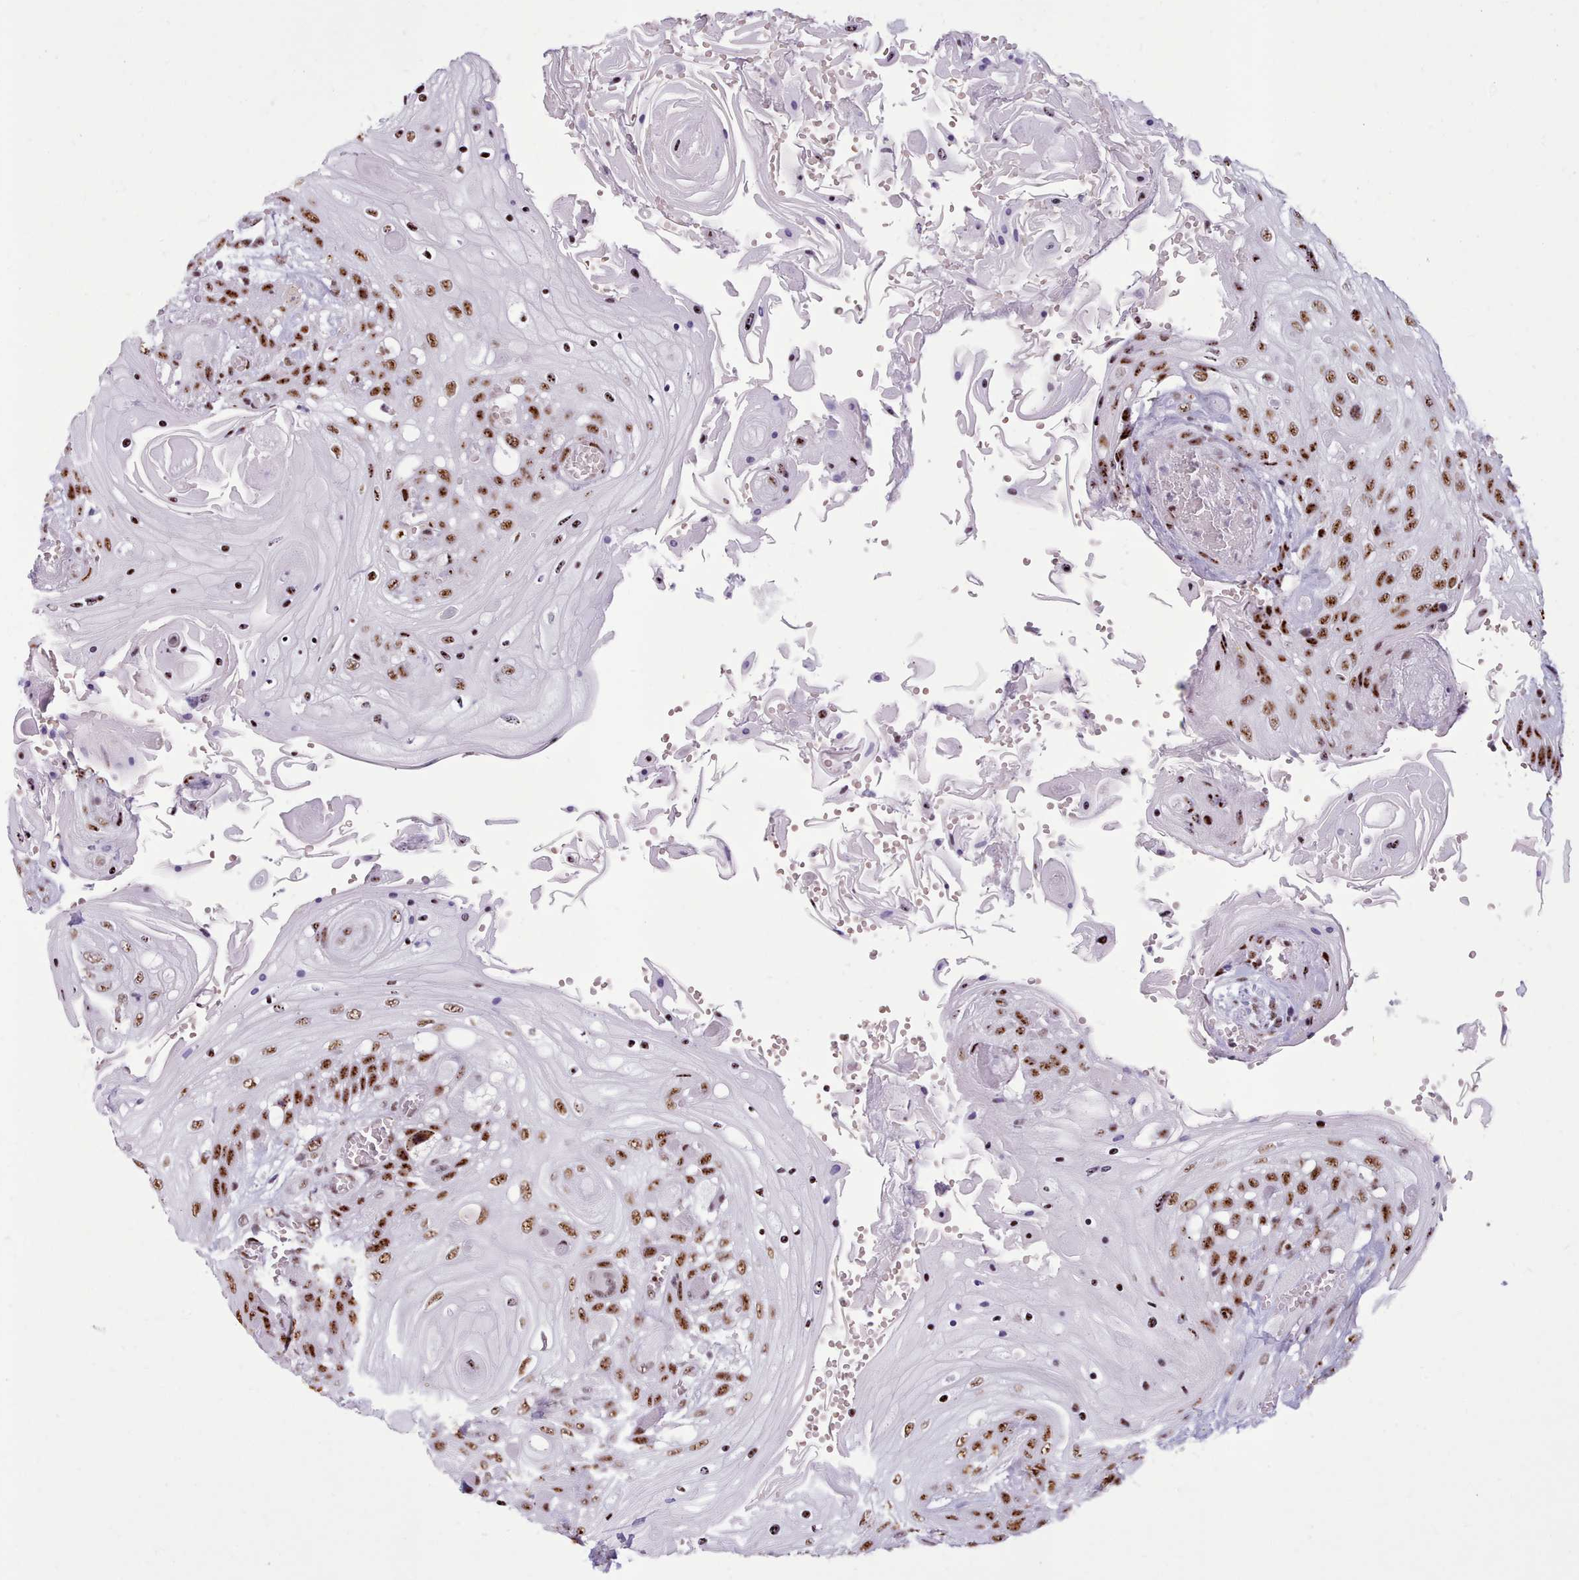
{"staining": {"intensity": "strong", "quantity": ">75%", "location": "nuclear"}, "tissue": "head and neck cancer", "cell_type": "Tumor cells", "image_type": "cancer", "snomed": [{"axis": "morphology", "description": "Squamous cell carcinoma, NOS"}, {"axis": "topography", "description": "Head-Neck"}], "caption": "Squamous cell carcinoma (head and neck) stained for a protein (brown) reveals strong nuclear positive positivity in about >75% of tumor cells.", "gene": "TMEM35B", "patient": {"sex": "female", "age": 43}}